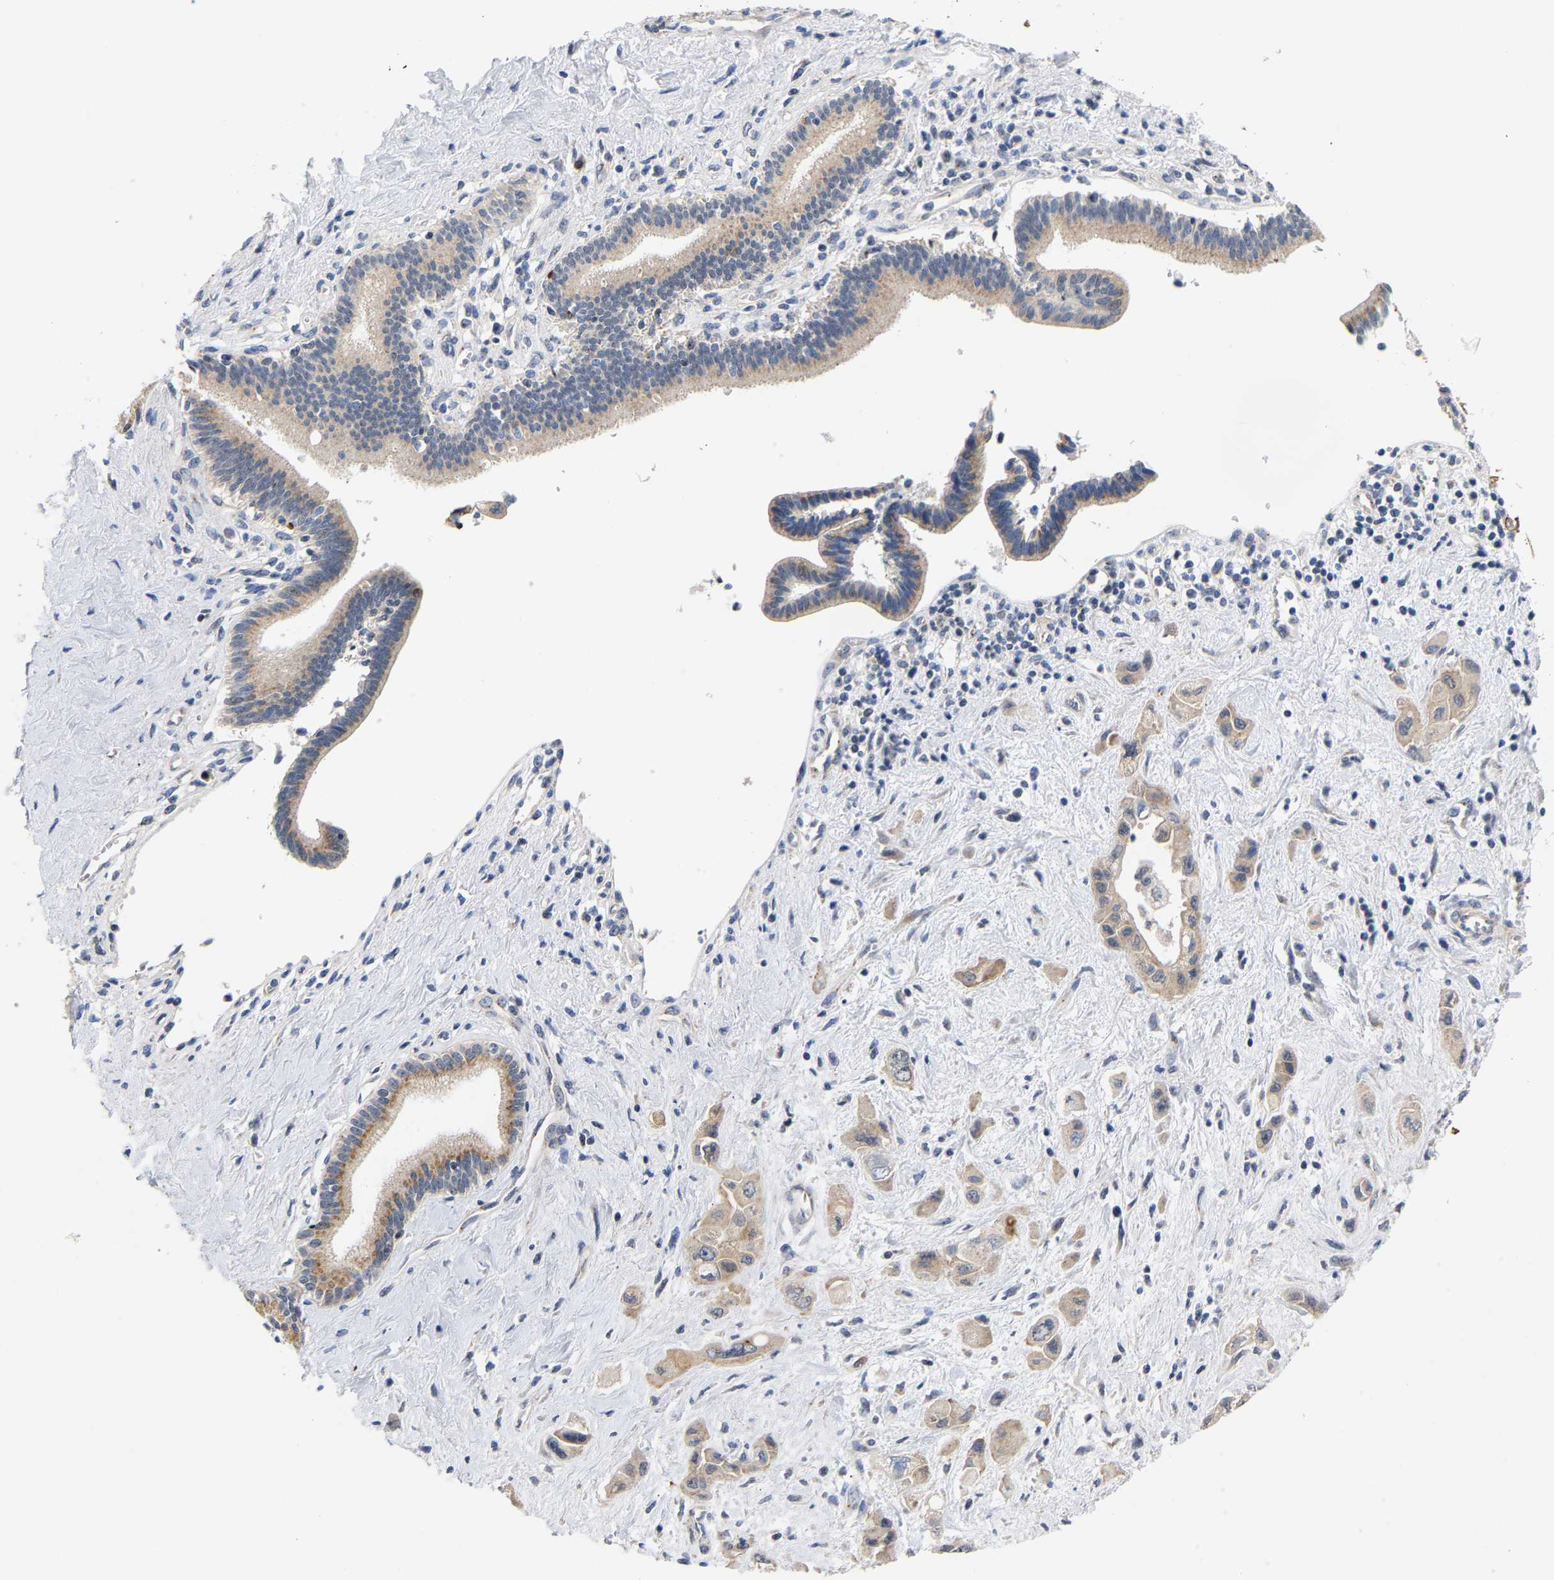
{"staining": {"intensity": "weak", "quantity": ">75%", "location": "cytoplasmic/membranous"}, "tissue": "pancreatic cancer", "cell_type": "Tumor cells", "image_type": "cancer", "snomed": [{"axis": "morphology", "description": "Adenocarcinoma, NOS"}, {"axis": "topography", "description": "Pancreas"}], "caption": "Adenocarcinoma (pancreatic) was stained to show a protein in brown. There is low levels of weak cytoplasmic/membranous expression in approximately >75% of tumor cells. (IHC, brightfield microscopy, high magnification).", "gene": "PCNT", "patient": {"sex": "female", "age": 66}}